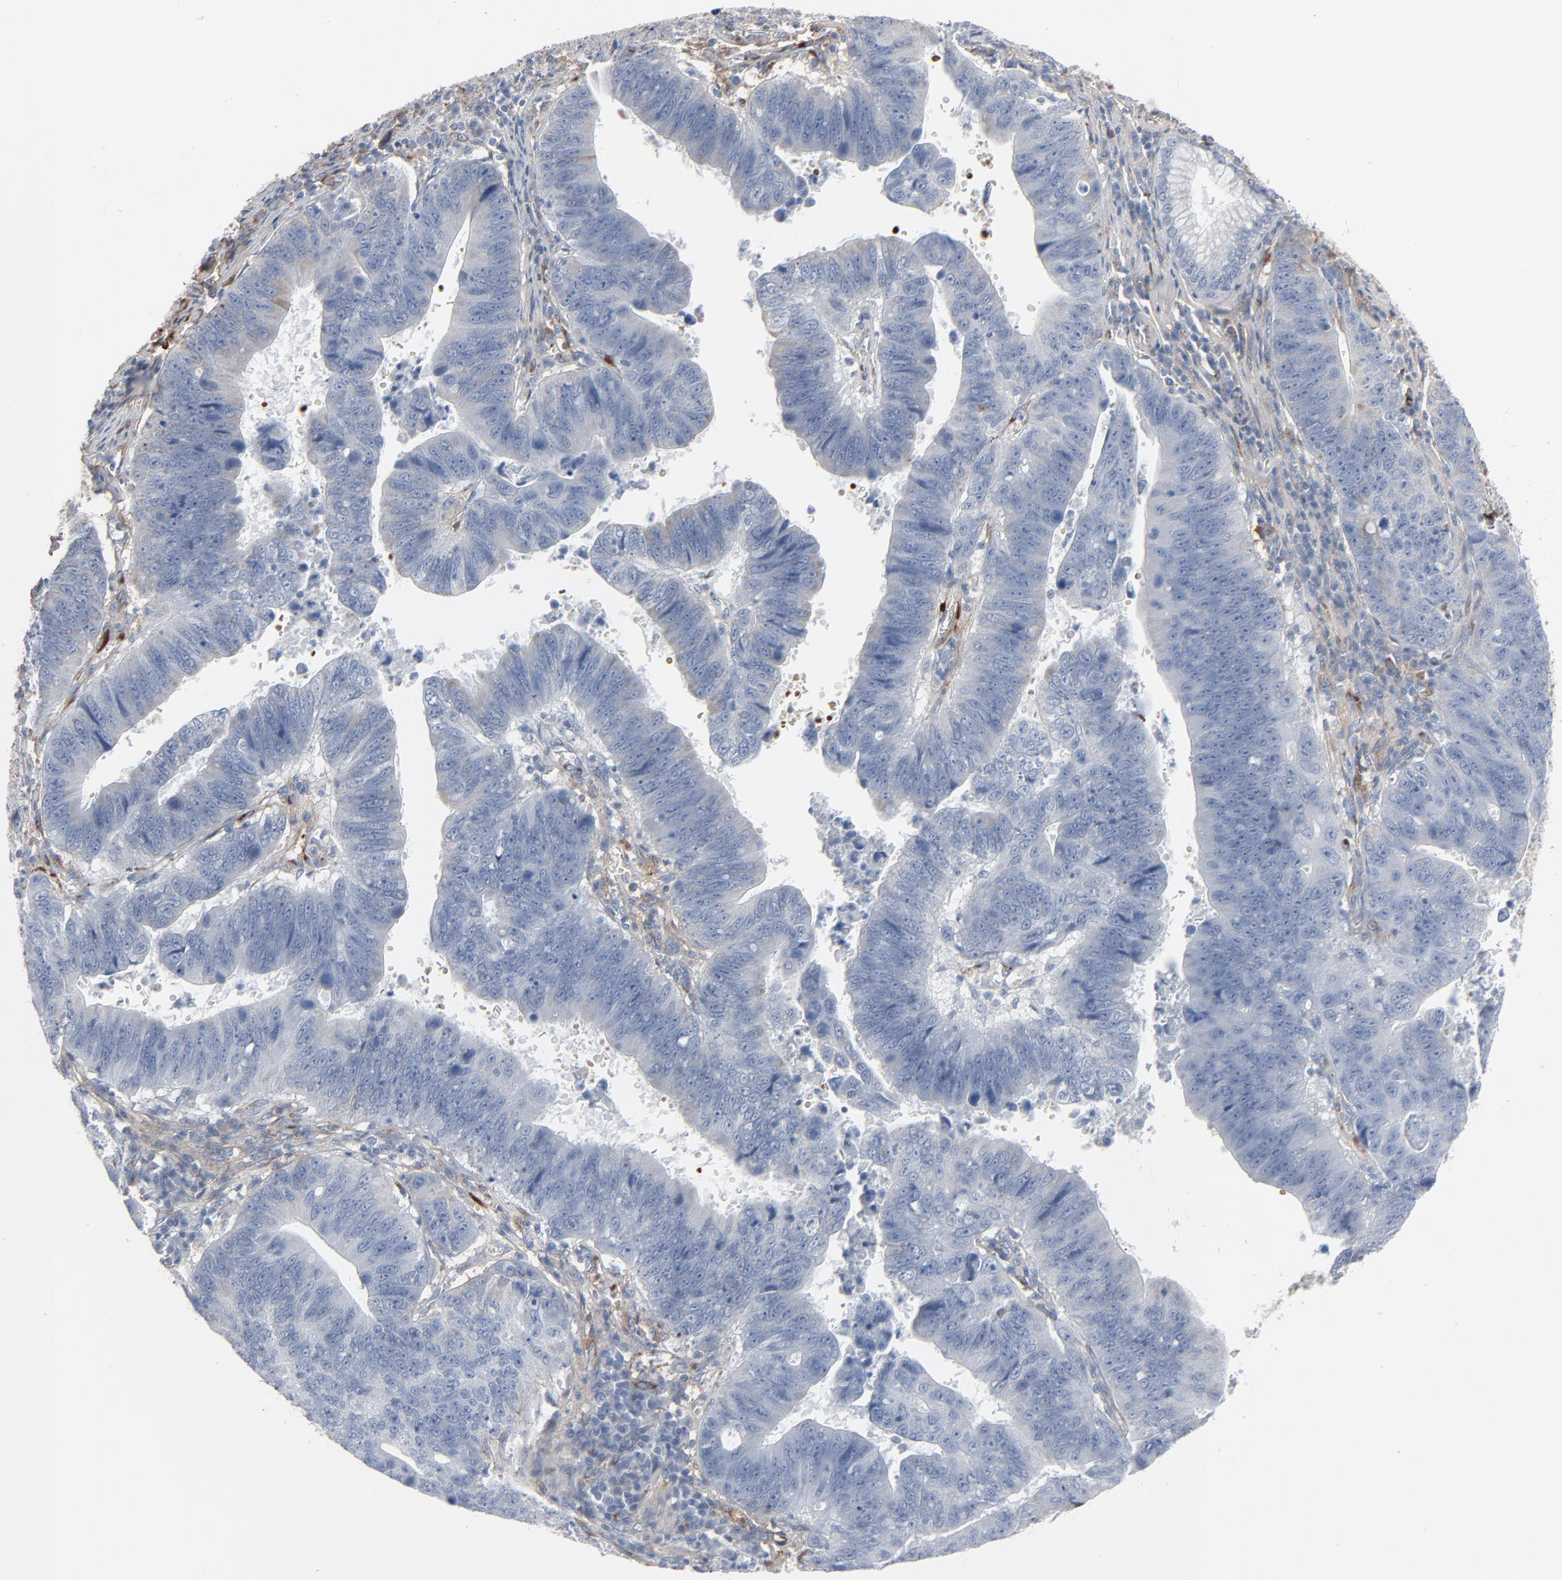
{"staining": {"intensity": "negative", "quantity": "none", "location": "none"}, "tissue": "stomach cancer", "cell_type": "Tumor cells", "image_type": "cancer", "snomed": [{"axis": "morphology", "description": "Adenocarcinoma, NOS"}, {"axis": "topography", "description": "Stomach"}], "caption": "DAB immunohistochemical staining of stomach cancer reveals no significant positivity in tumor cells. Nuclei are stained in blue.", "gene": "BGN", "patient": {"sex": "male", "age": 59}}